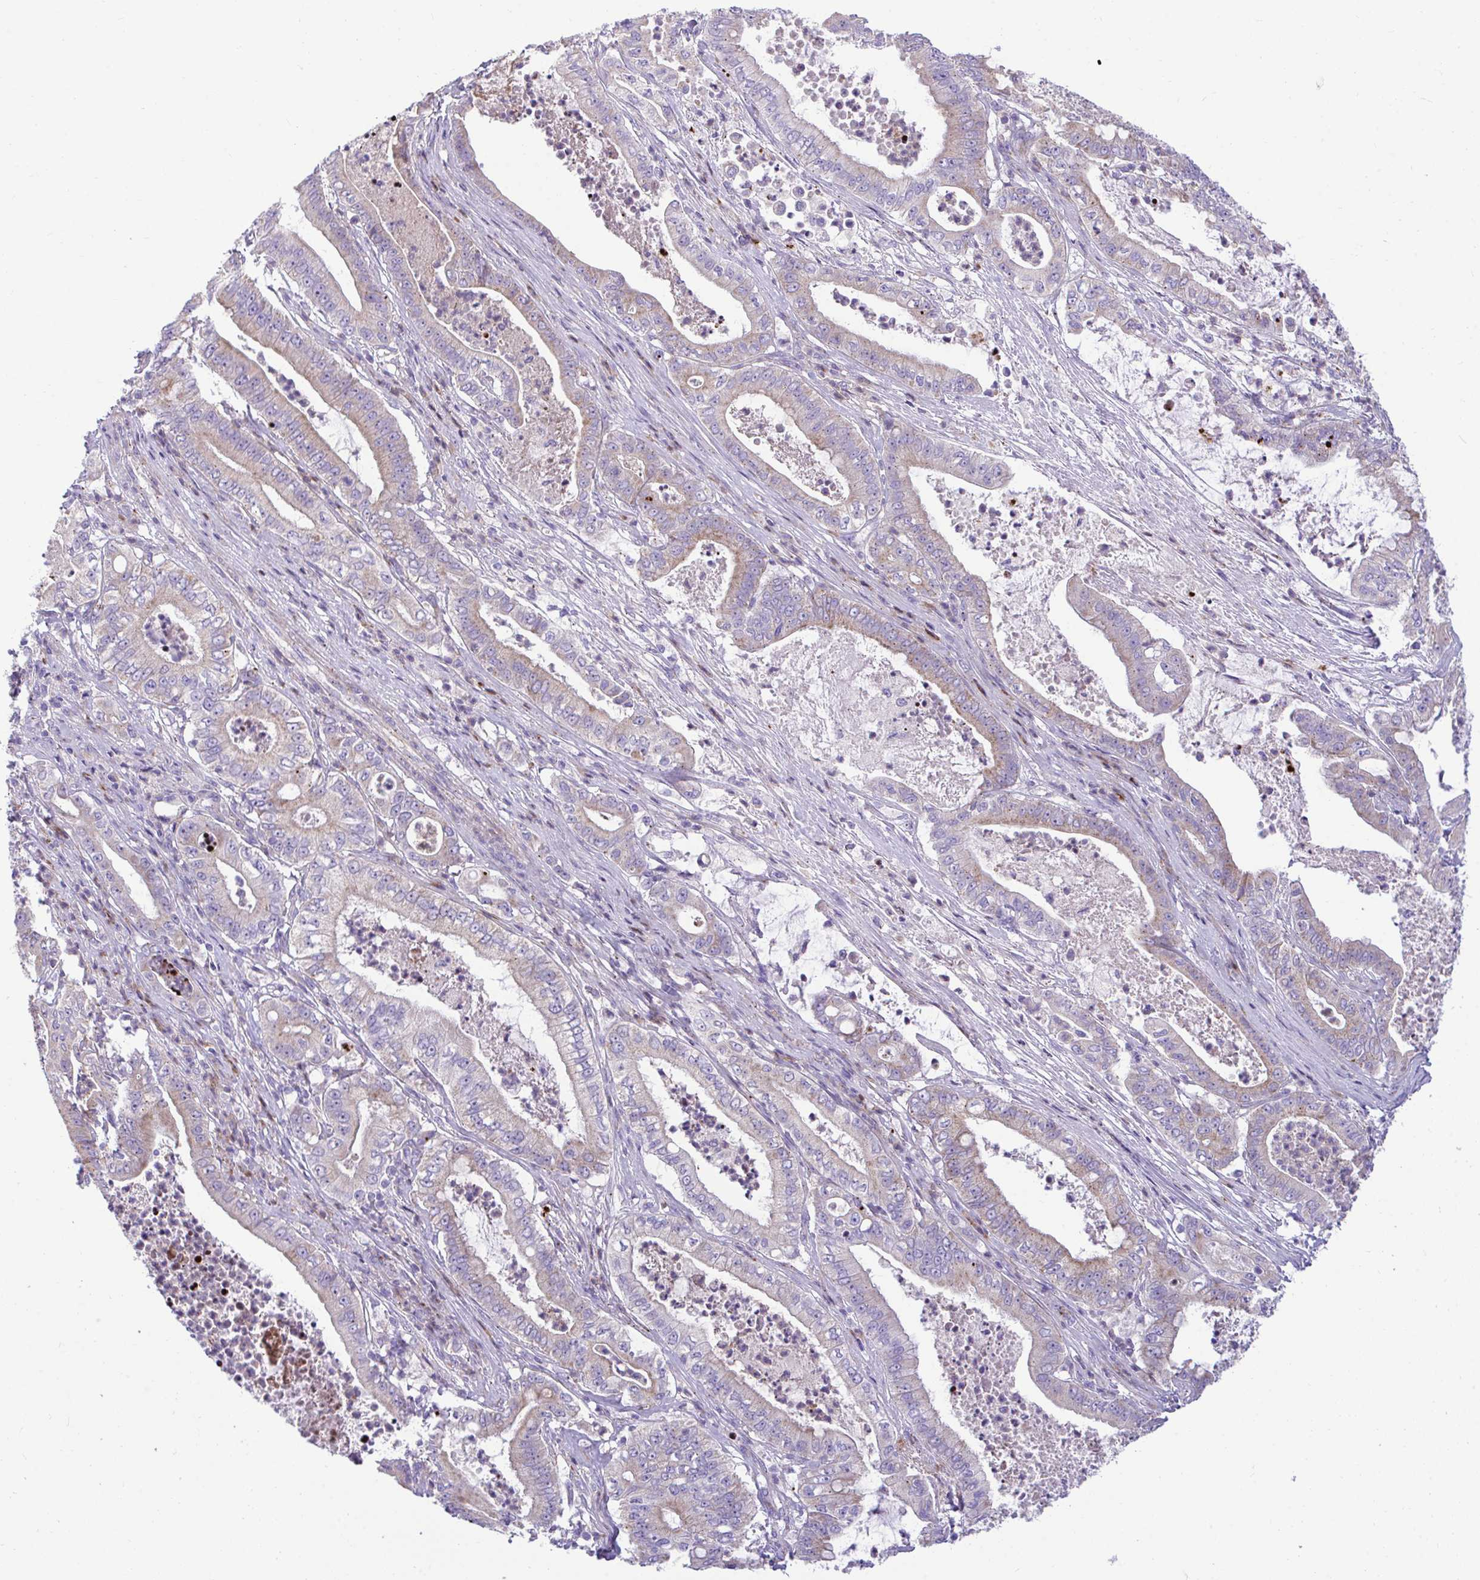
{"staining": {"intensity": "weak", "quantity": "25%-75%", "location": "cytoplasmic/membranous"}, "tissue": "pancreatic cancer", "cell_type": "Tumor cells", "image_type": "cancer", "snomed": [{"axis": "morphology", "description": "Adenocarcinoma, NOS"}, {"axis": "topography", "description": "Pancreas"}], "caption": "Adenocarcinoma (pancreatic) stained with a brown dye demonstrates weak cytoplasmic/membranous positive positivity in approximately 25%-75% of tumor cells.", "gene": "MRPS16", "patient": {"sex": "male", "age": 71}}